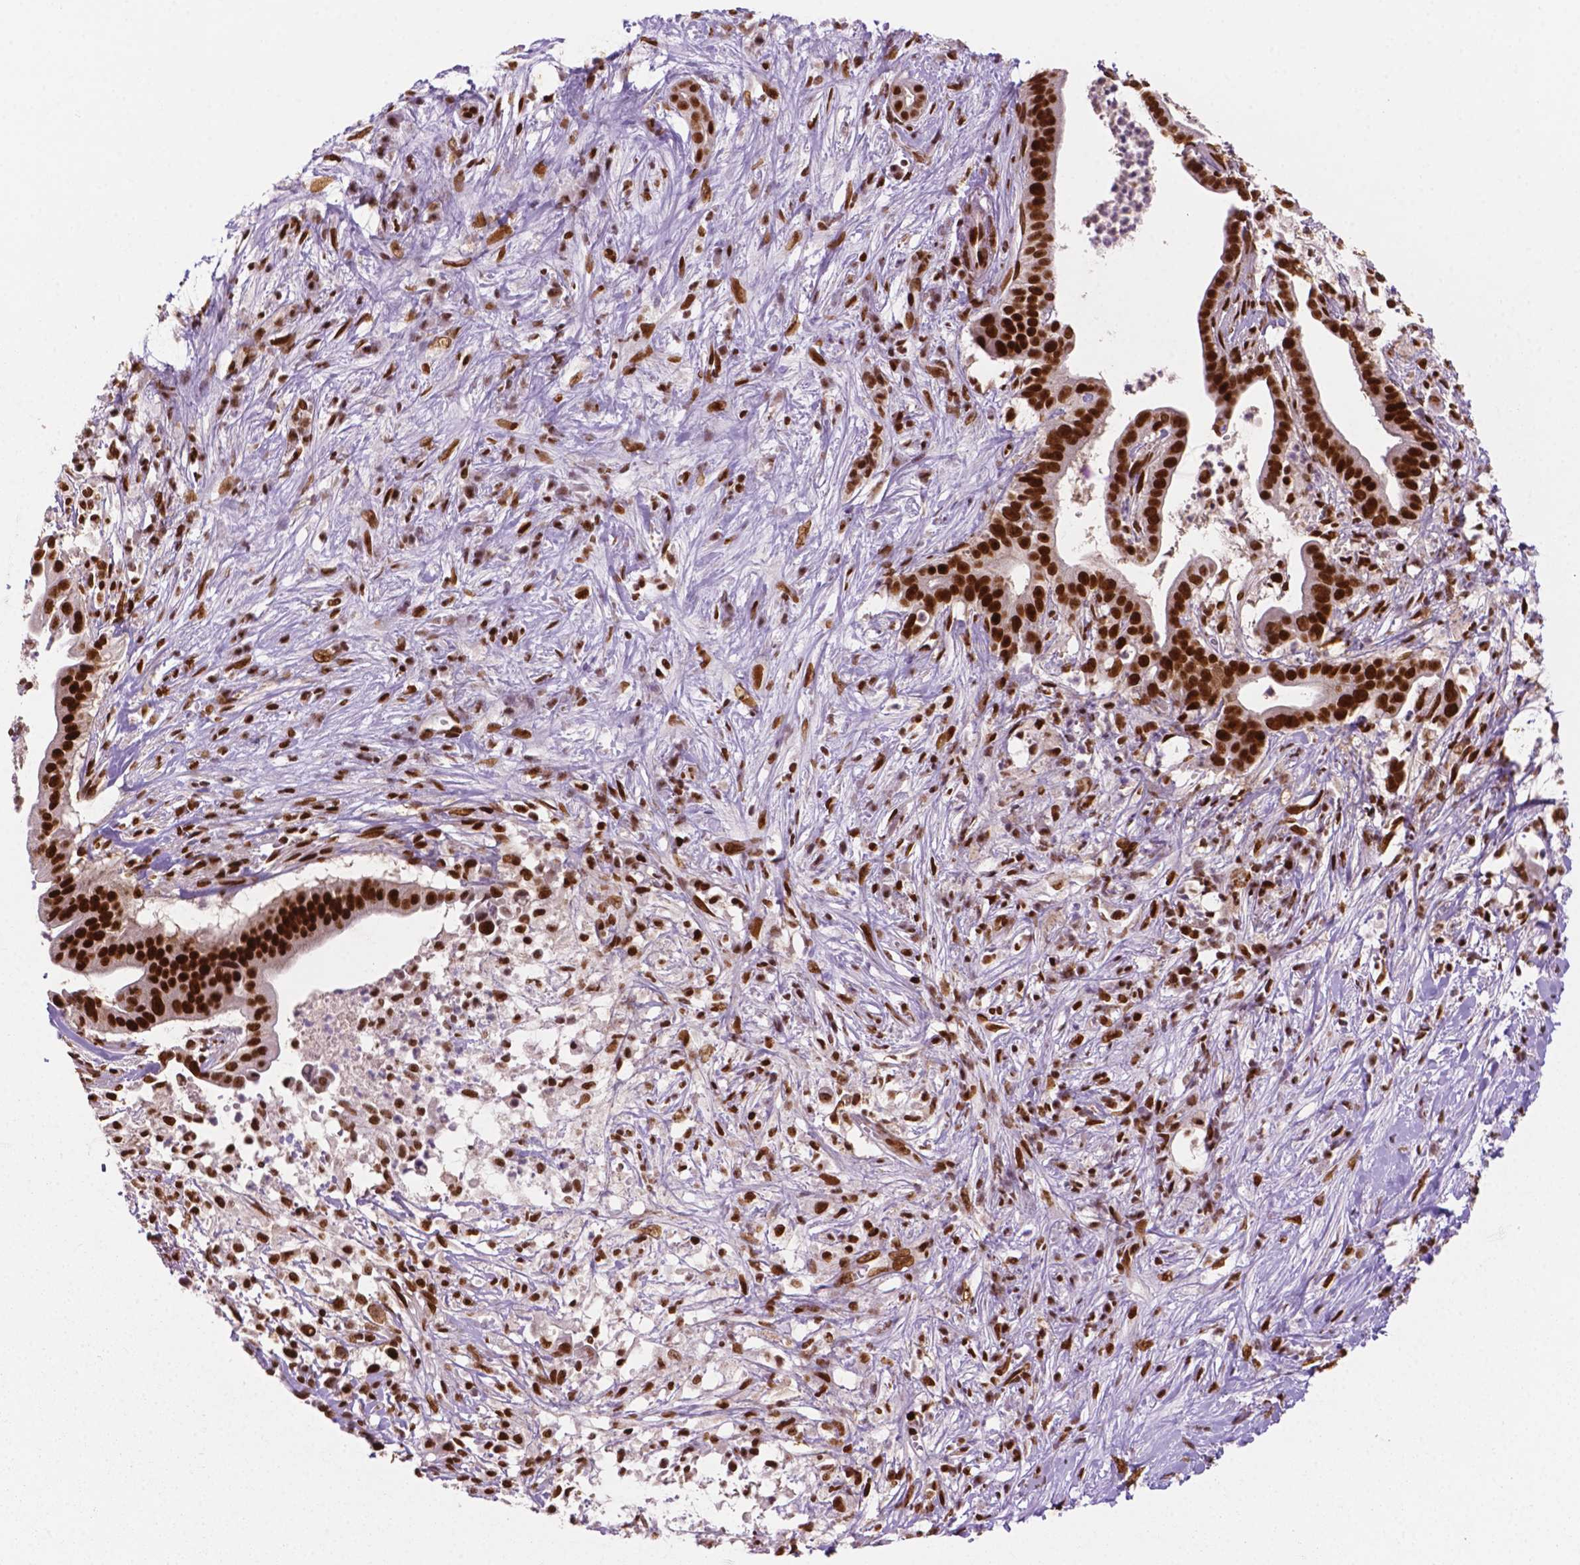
{"staining": {"intensity": "strong", "quantity": ">75%", "location": "nuclear"}, "tissue": "pancreatic cancer", "cell_type": "Tumor cells", "image_type": "cancer", "snomed": [{"axis": "morphology", "description": "Adenocarcinoma, NOS"}, {"axis": "topography", "description": "Pancreas"}], "caption": "Immunohistochemistry (IHC) of human pancreatic cancer reveals high levels of strong nuclear expression in approximately >75% of tumor cells. Using DAB (3,3'-diaminobenzidine) (brown) and hematoxylin (blue) stains, captured at high magnification using brightfield microscopy.", "gene": "MLH1", "patient": {"sex": "male", "age": 61}}